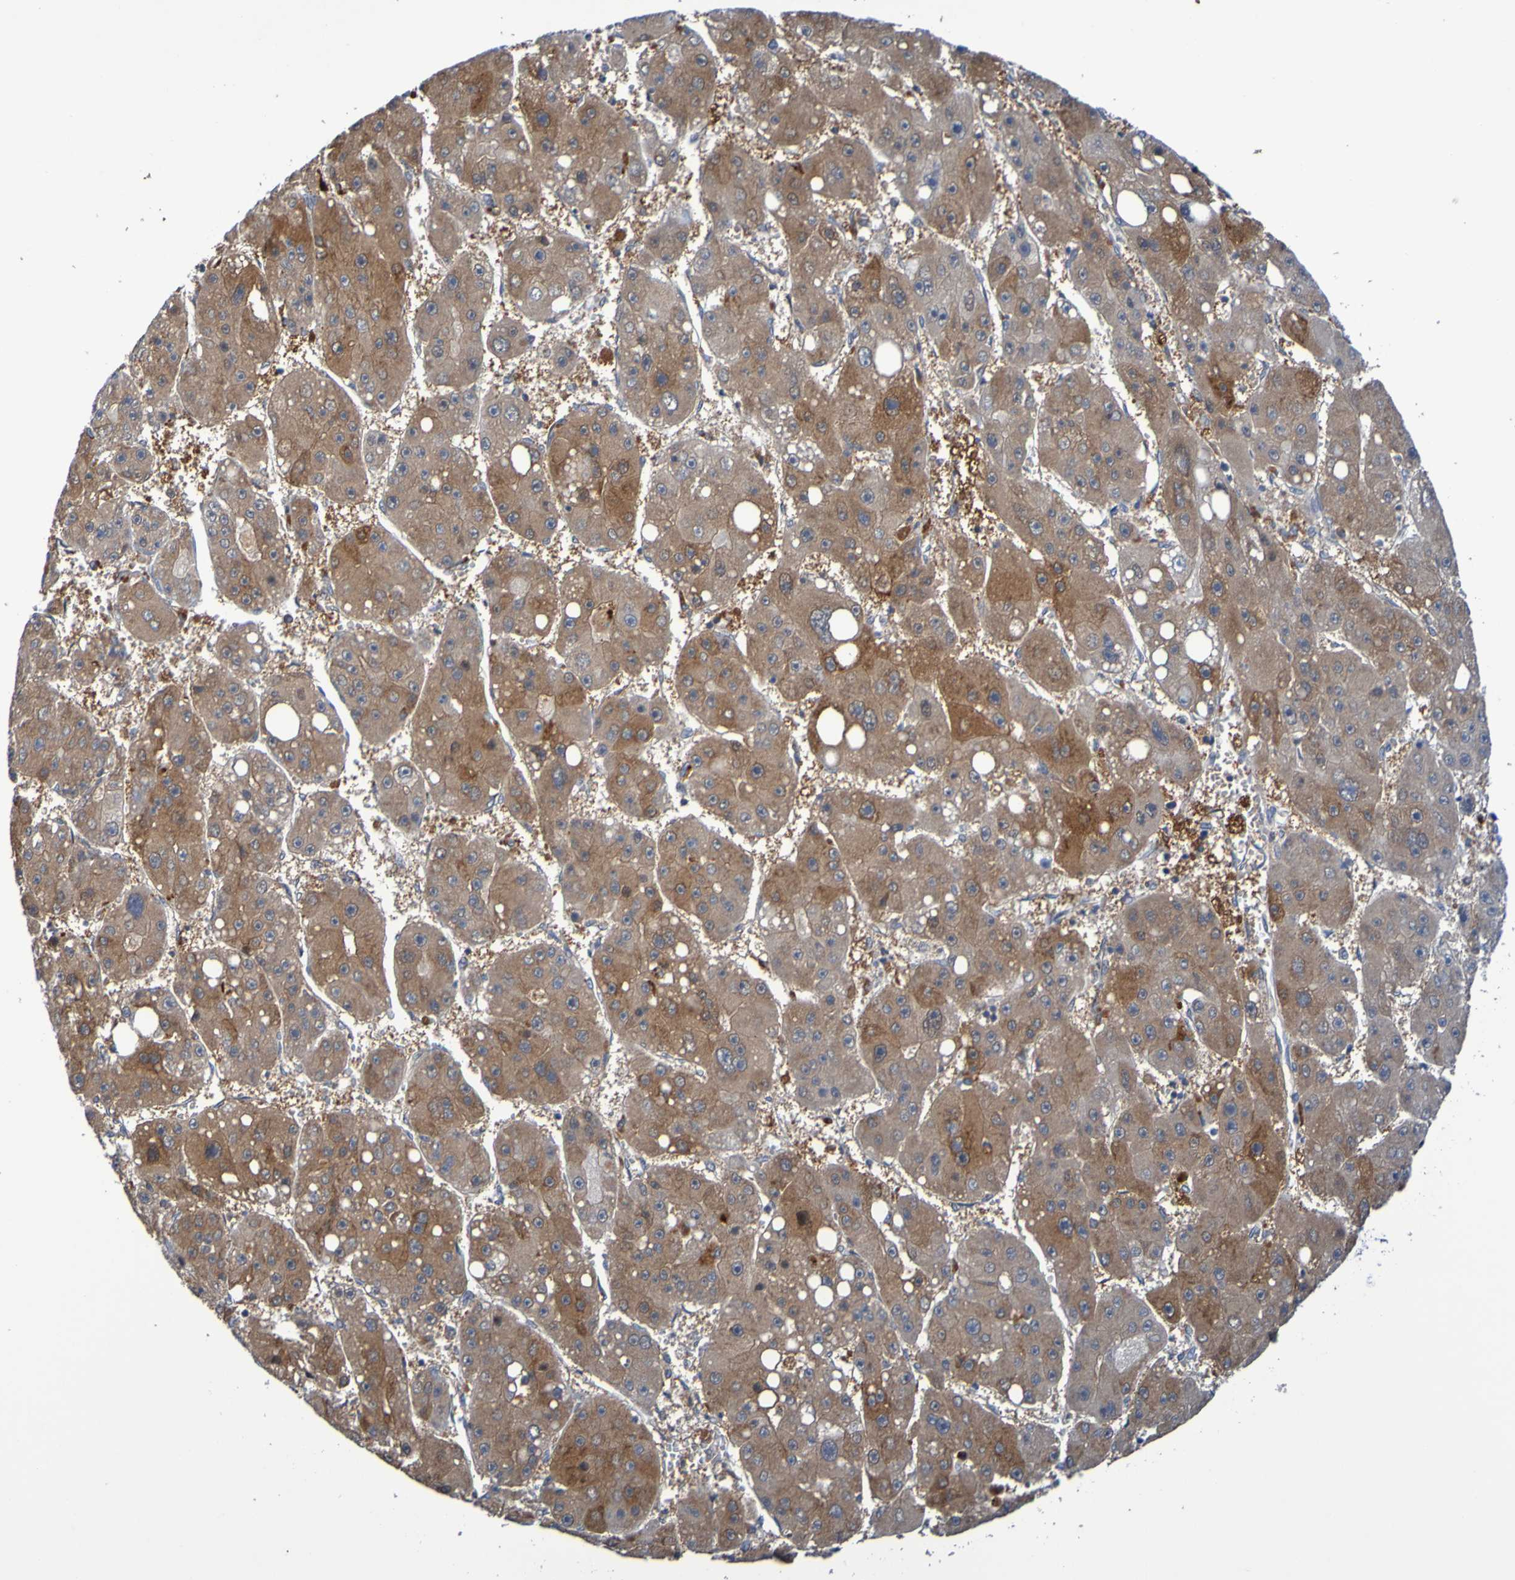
{"staining": {"intensity": "moderate", "quantity": ">75%", "location": "cytoplasmic/membranous"}, "tissue": "liver cancer", "cell_type": "Tumor cells", "image_type": "cancer", "snomed": [{"axis": "morphology", "description": "Carcinoma, Hepatocellular, NOS"}, {"axis": "topography", "description": "Liver"}], "caption": "A brown stain highlights moderate cytoplasmic/membranous positivity of a protein in human liver cancer (hepatocellular carcinoma) tumor cells.", "gene": "SDK1", "patient": {"sex": "female", "age": 61}}